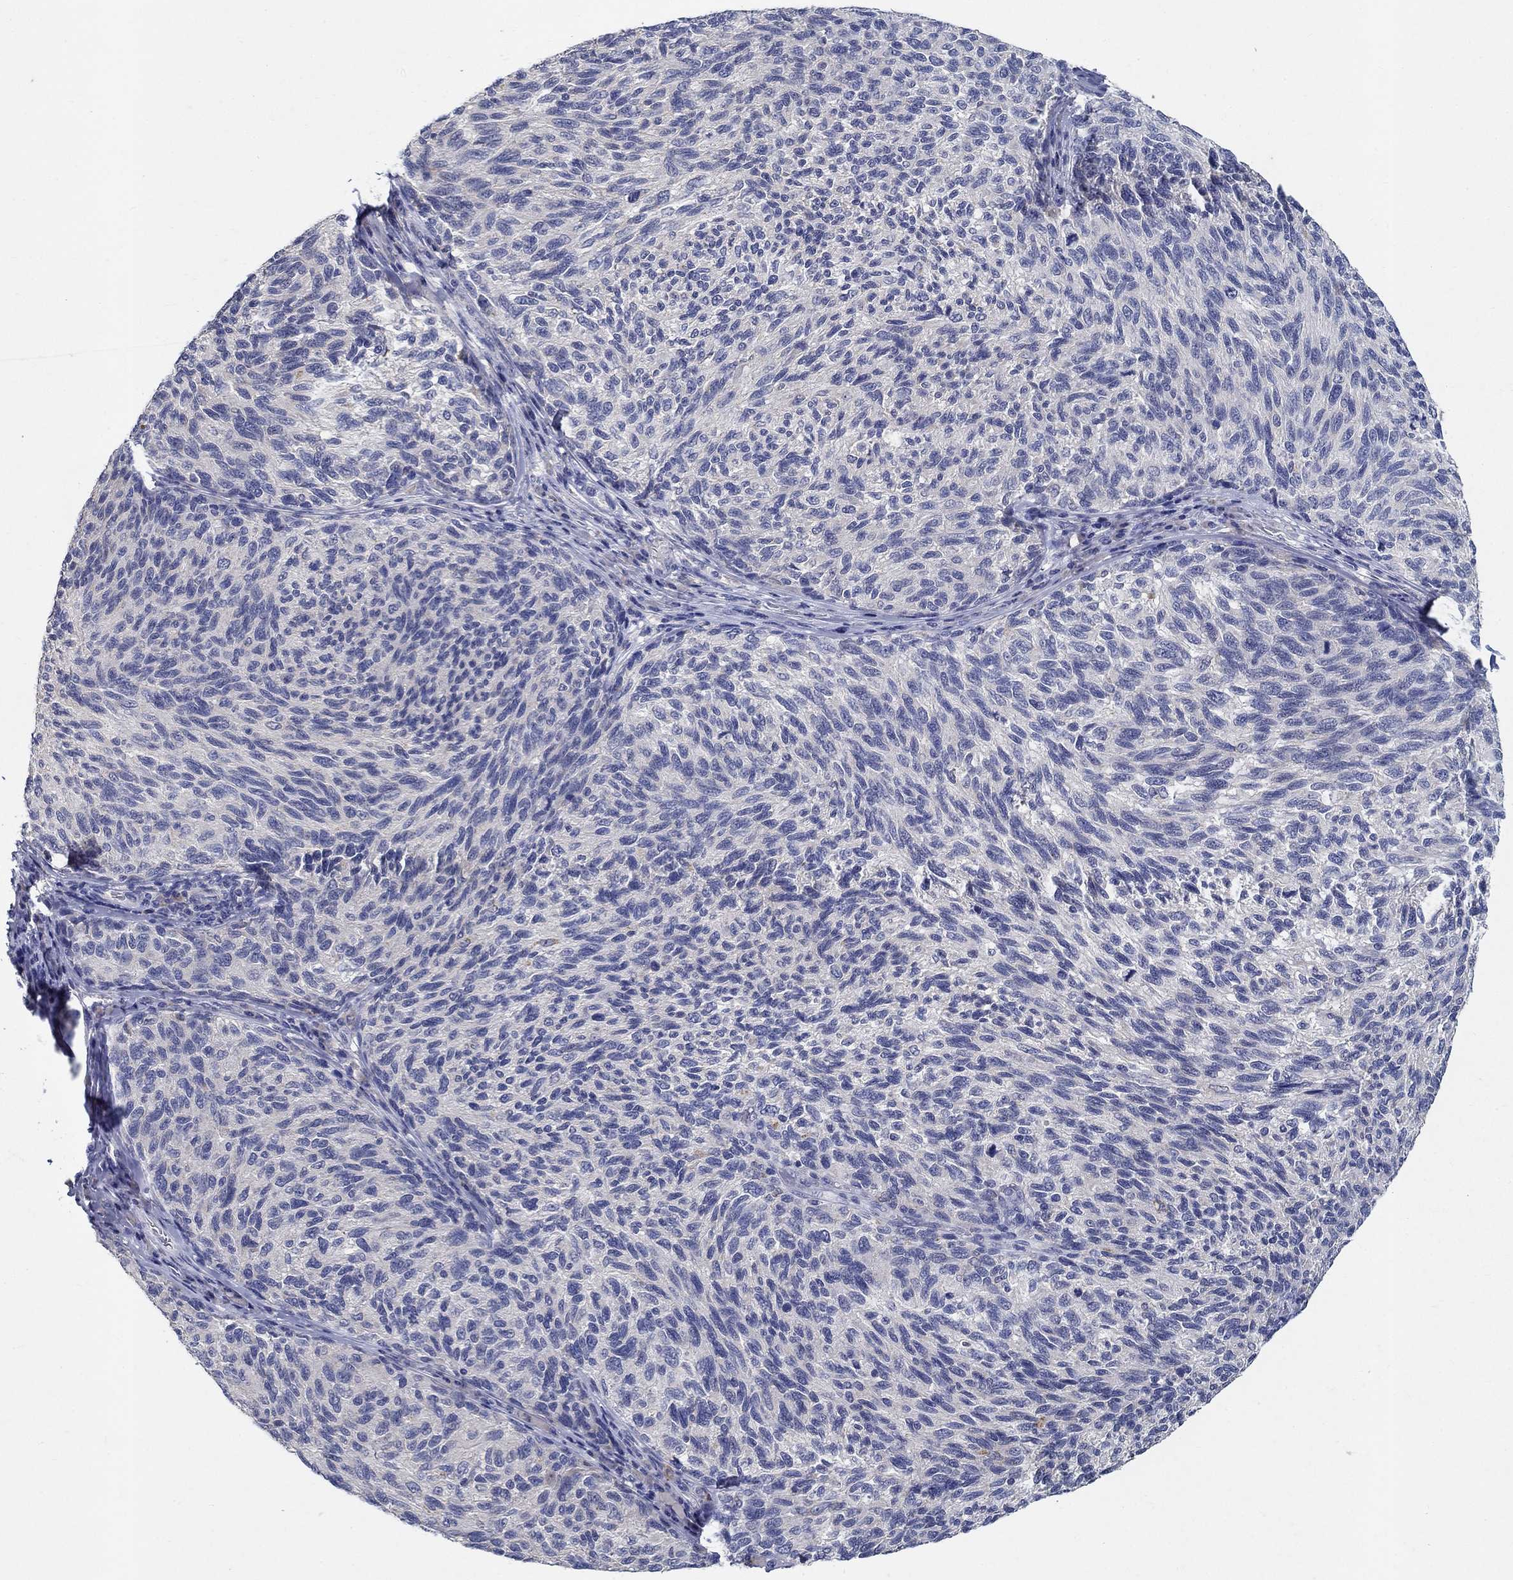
{"staining": {"intensity": "negative", "quantity": "none", "location": "none"}, "tissue": "melanoma", "cell_type": "Tumor cells", "image_type": "cancer", "snomed": [{"axis": "morphology", "description": "Malignant melanoma, NOS"}, {"axis": "topography", "description": "Skin"}], "caption": "Tumor cells are negative for brown protein staining in melanoma. Brightfield microscopy of immunohistochemistry (IHC) stained with DAB (3,3'-diaminobenzidine) (brown) and hematoxylin (blue), captured at high magnification.", "gene": "PROZ", "patient": {"sex": "female", "age": 73}}